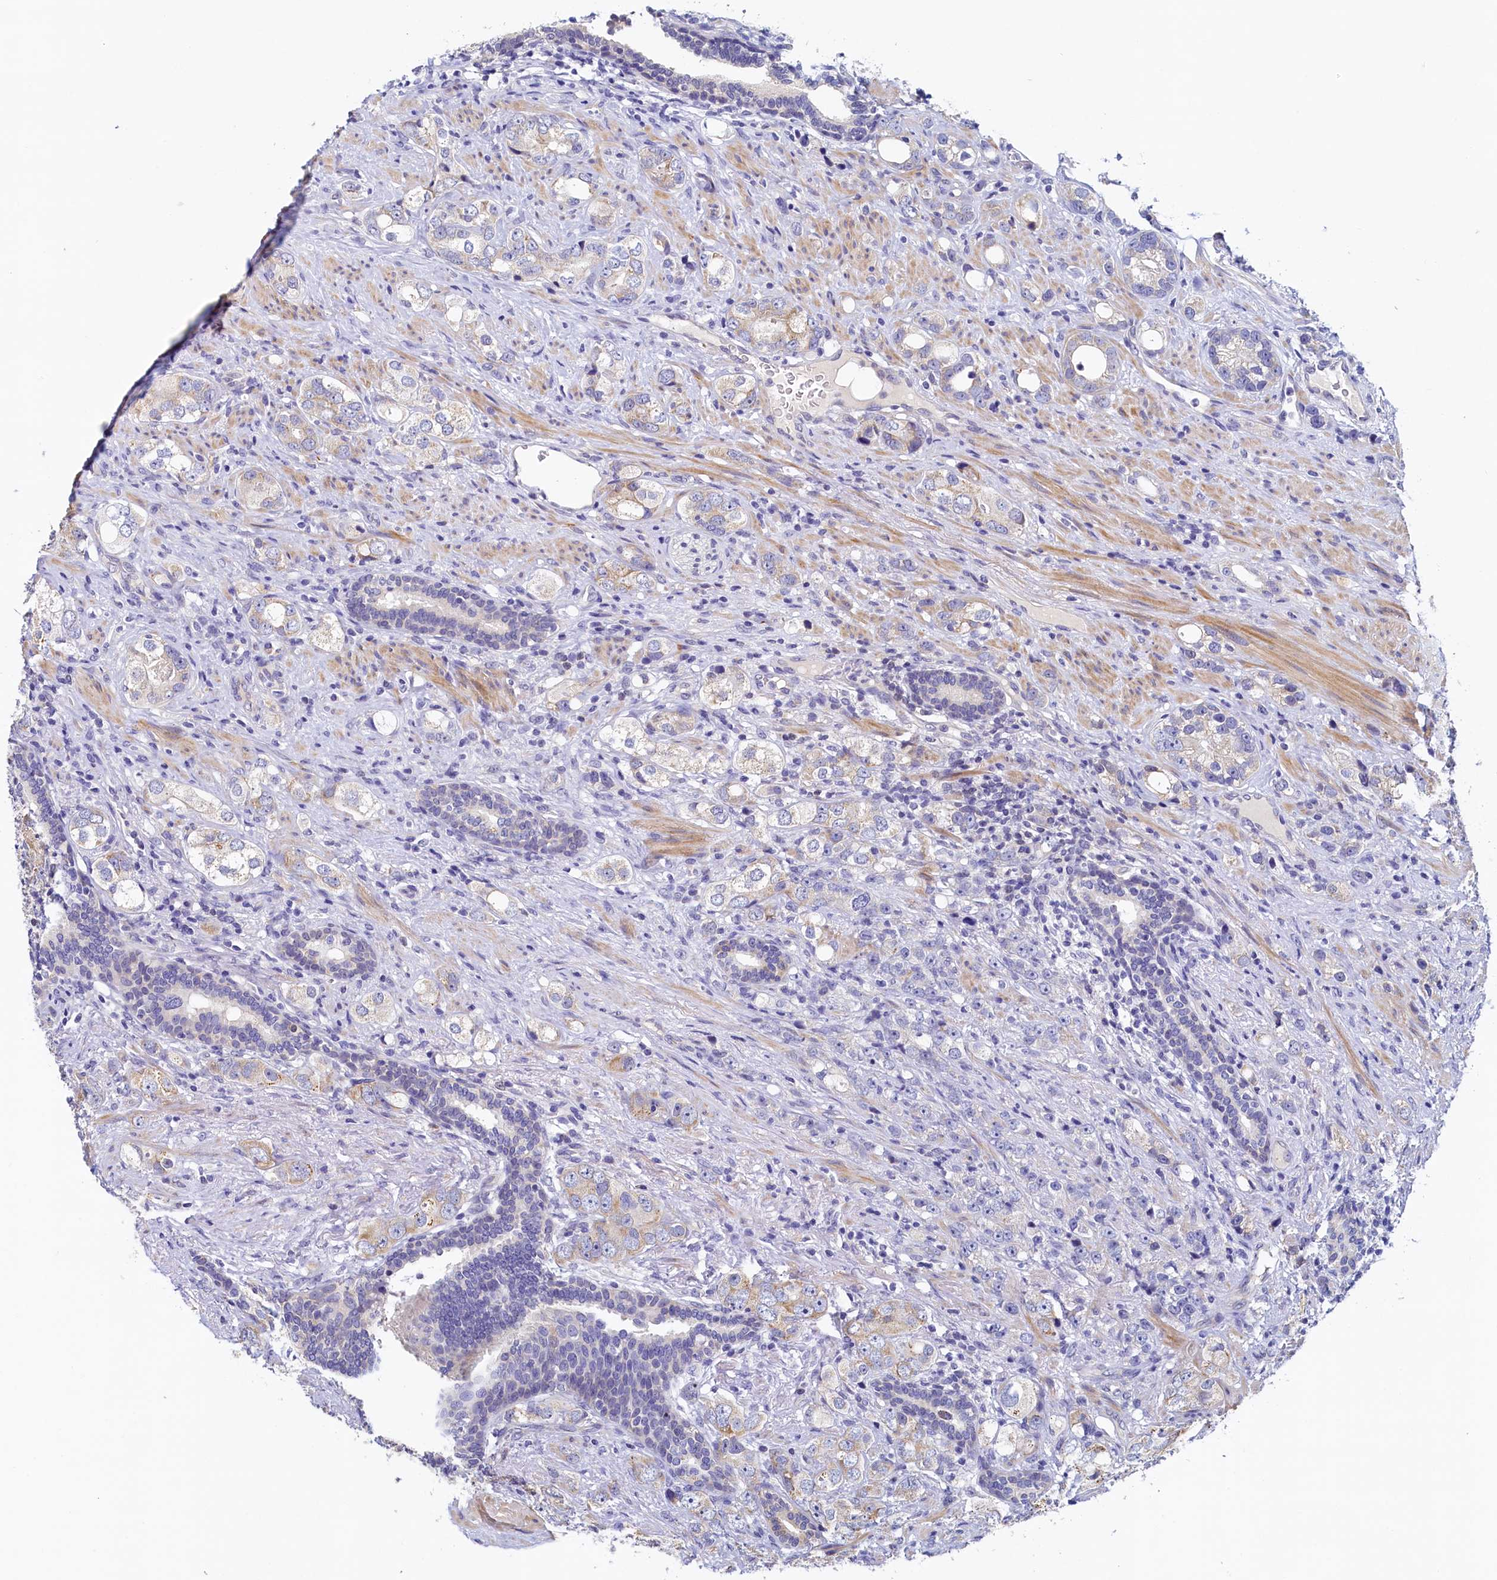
{"staining": {"intensity": "weak", "quantity": "25%-75%", "location": "cytoplasmic/membranous"}, "tissue": "prostate cancer", "cell_type": "Tumor cells", "image_type": "cancer", "snomed": [{"axis": "morphology", "description": "Adenocarcinoma, High grade"}, {"axis": "topography", "description": "Prostate"}], "caption": "A high-resolution micrograph shows IHC staining of prostate adenocarcinoma (high-grade), which reveals weak cytoplasmic/membranous staining in approximately 25%-75% of tumor cells.", "gene": "DTD1", "patient": {"sex": "male", "age": 63}}